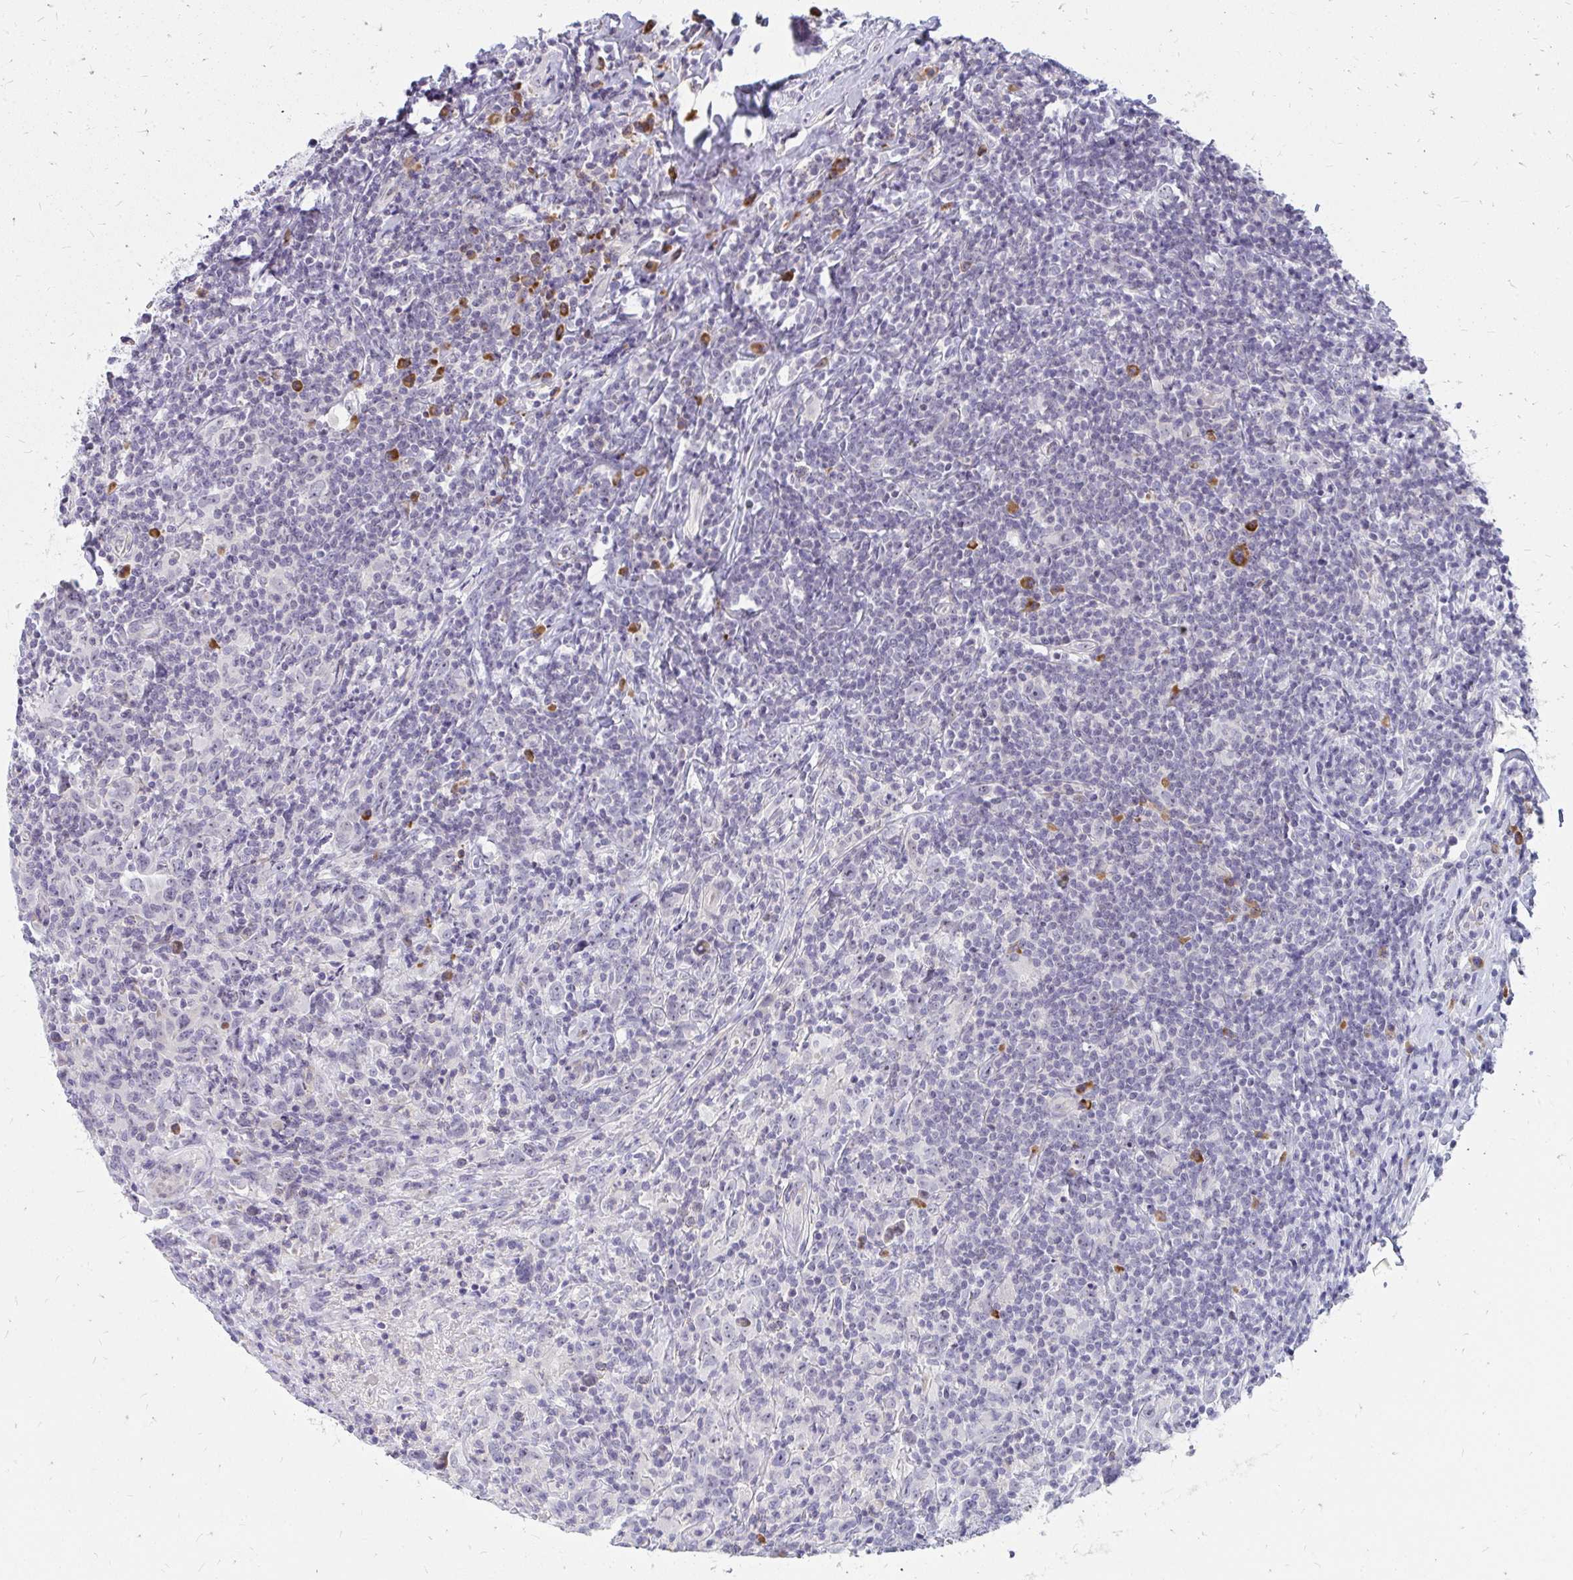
{"staining": {"intensity": "negative", "quantity": "none", "location": "none"}, "tissue": "lymphoma", "cell_type": "Tumor cells", "image_type": "cancer", "snomed": [{"axis": "morphology", "description": "Hodgkin's disease, NOS"}, {"axis": "topography", "description": "Lymph node"}], "caption": "Tumor cells are negative for brown protein staining in Hodgkin's disease.", "gene": "FAM9A", "patient": {"sex": "female", "age": 18}}